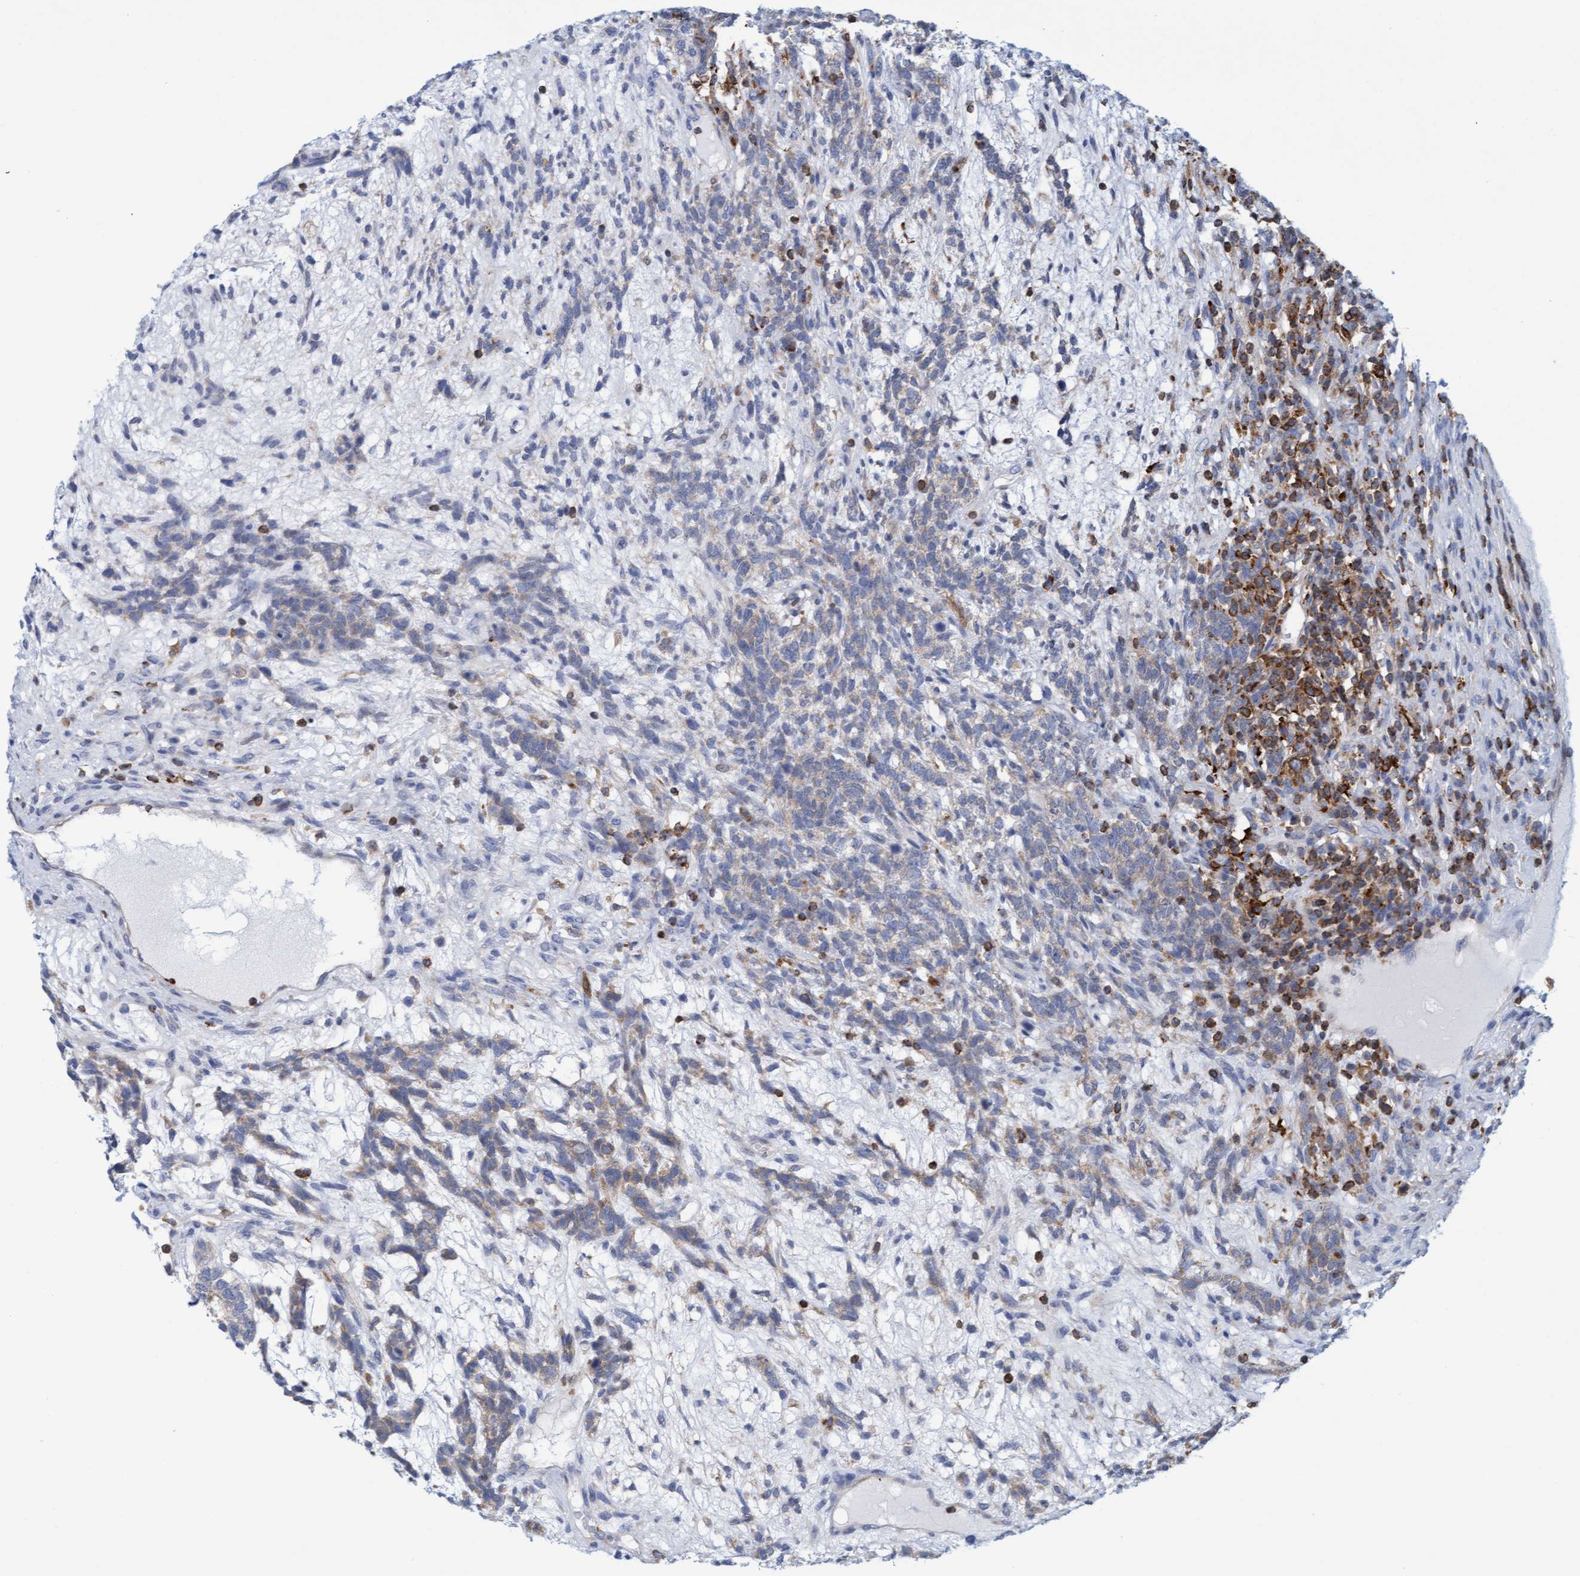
{"staining": {"intensity": "weak", "quantity": "<25%", "location": "cytoplasmic/membranous"}, "tissue": "testis cancer", "cell_type": "Tumor cells", "image_type": "cancer", "snomed": [{"axis": "morphology", "description": "Seminoma, NOS"}, {"axis": "topography", "description": "Testis"}], "caption": "DAB immunohistochemical staining of testis cancer (seminoma) demonstrates no significant expression in tumor cells.", "gene": "FNBP1", "patient": {"sex": "male", "age": 28}}